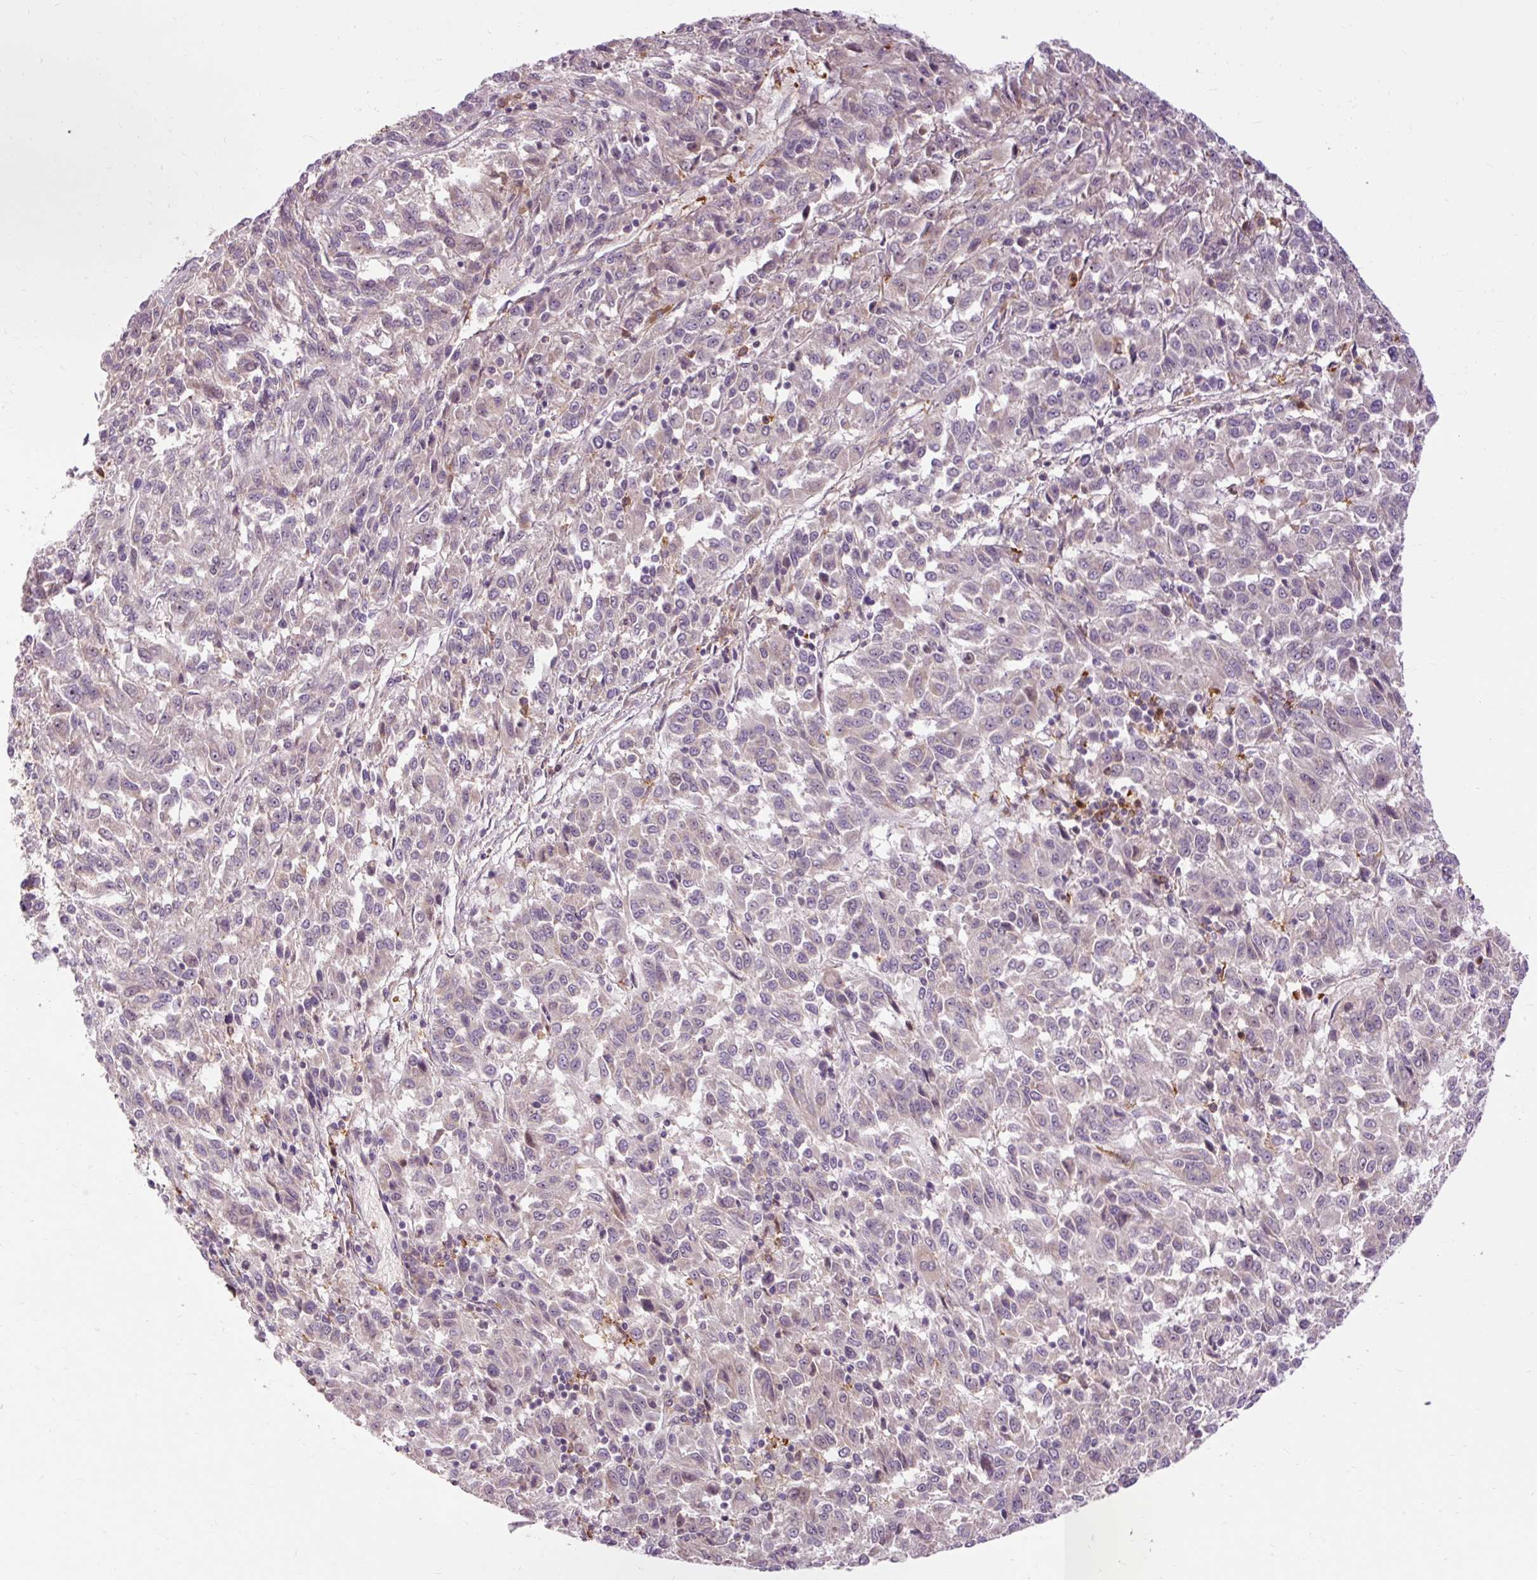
{"staining": {"intensity": "negative", "quantity": "none", "location": "none"}, "tissue": "melanoma", "cell_type": "Tumor cells", "image_type": "cancer", "snomed": [{"axis": "morphology", "description": "Malignant melanoma, Metastatic site"}, {"axis": "topography", "description": "Lung"}], "caption": "A histopathology image of malignant melanoma (metastatic site) stained for a protein displays no brown staining in tumor cells. The staining is performed using DAB brown chromogen with nuclei counter-stained in using hematoxylin.", "gene": "CEBPZ", "patient": {"sex": "male", "age": 64}}